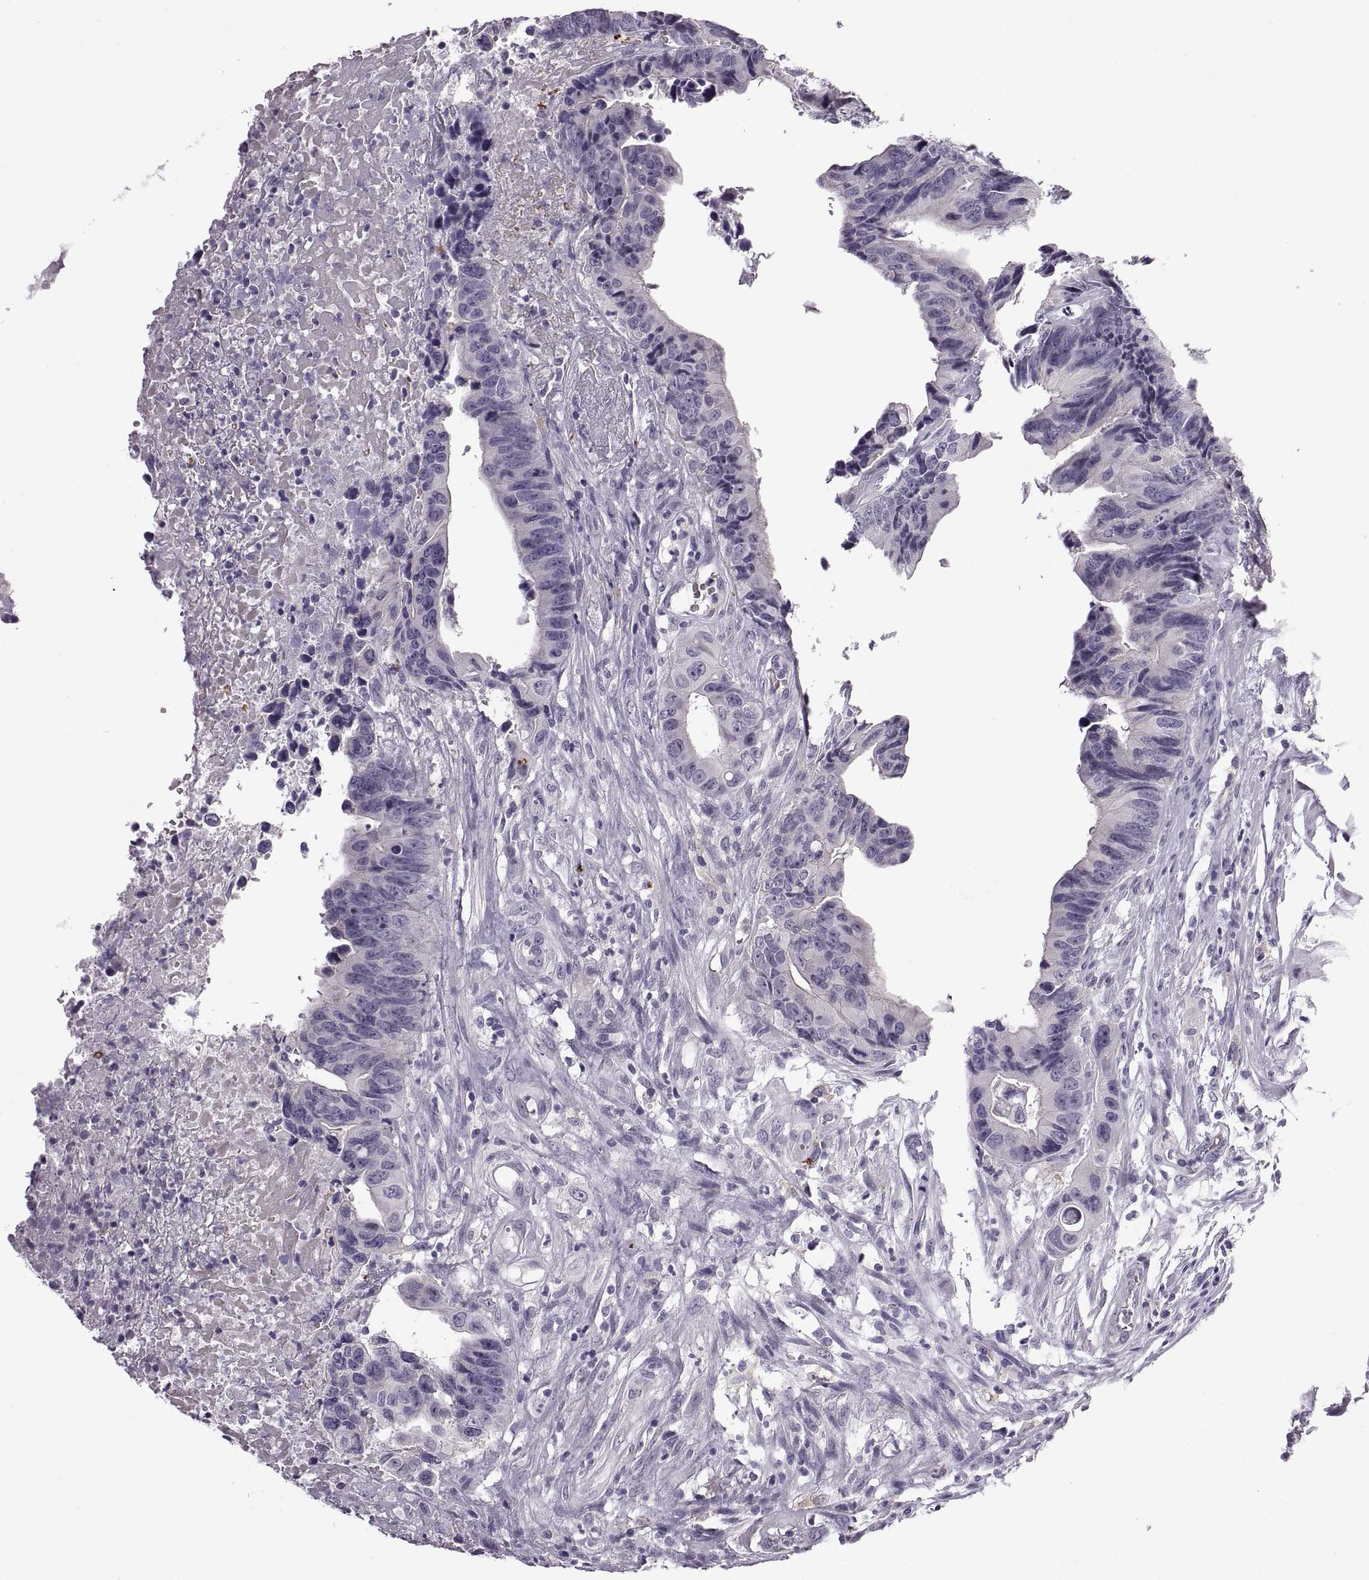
{"staining": {"intensity": "negative", "quantity": "none", "location": "none"}, "tissue": "colorectal cancer", "cell_type": "Tumor cells", "image_type": "cancer", "snomed": [{"axis": "morphology", "description": "Adenocarcinoma, NOS"}, {"axis": "topography", "description": "Colon"}], "caption": "Immunohistochemical staining of human colorectal adenocarcinoma reveals no significant staining in tumor cells. (DAB IHC visualized using brightfield microscopy, high magnification).", "gene": "MEIOC", "patient": {"sex": "female", "age": 87}}